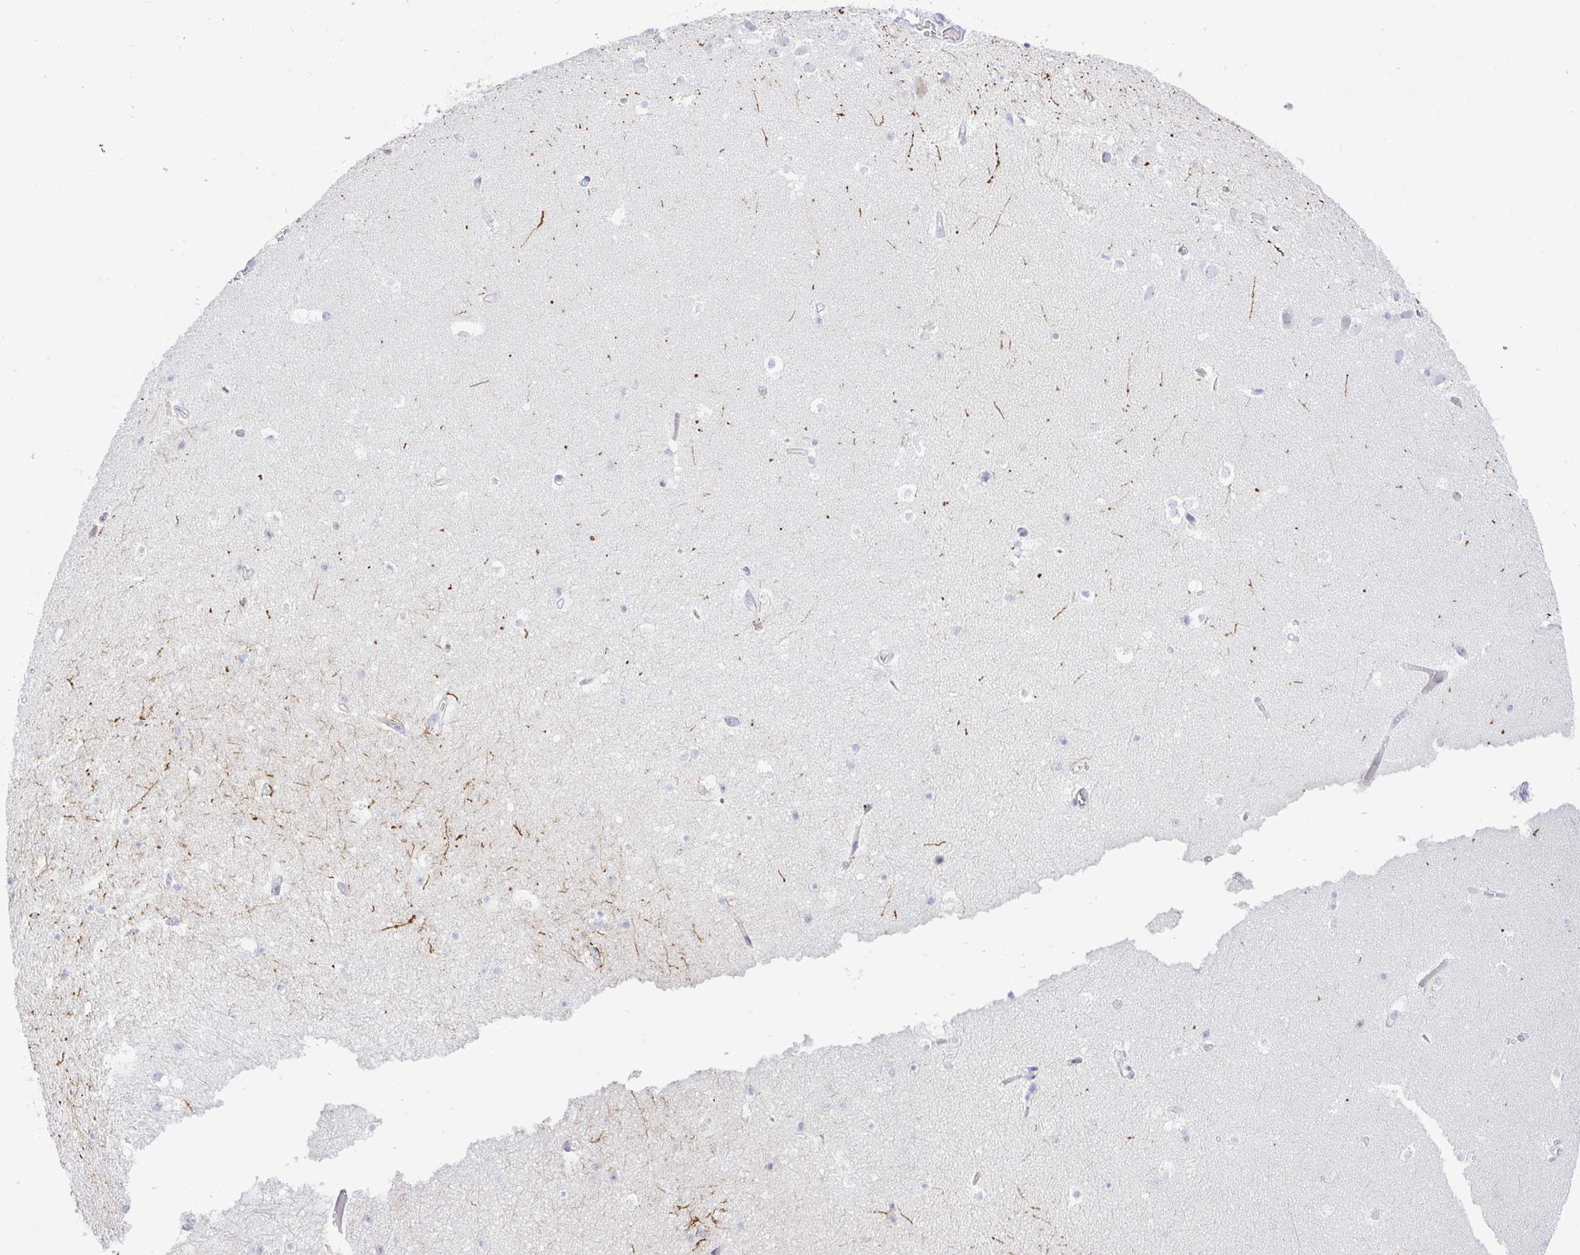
{"staining": {"intensity": "strong", "quantity": "<25%", "location": "cytoplasmic/membranous"}, "tissue": "hippocampus", "cell_type": "Glial cells", "image_type": "normal", "snomed": [{"axis": "morphology", "description": "Normal tissue, NOS"}, {"axis": "topography", "description": "Hippocampus"}], "caption": "Glial cells reveal medium levels of strong cytoplasmic/membranous expression in approximately <25% of cells in normal hippocampus. (DAB (3,3'-diaminobenzidine) IHC, brown staining for protein, blue staining for nuclei).", "gene": "EPOP", "patient": {"sex": "male", "age": 26}}